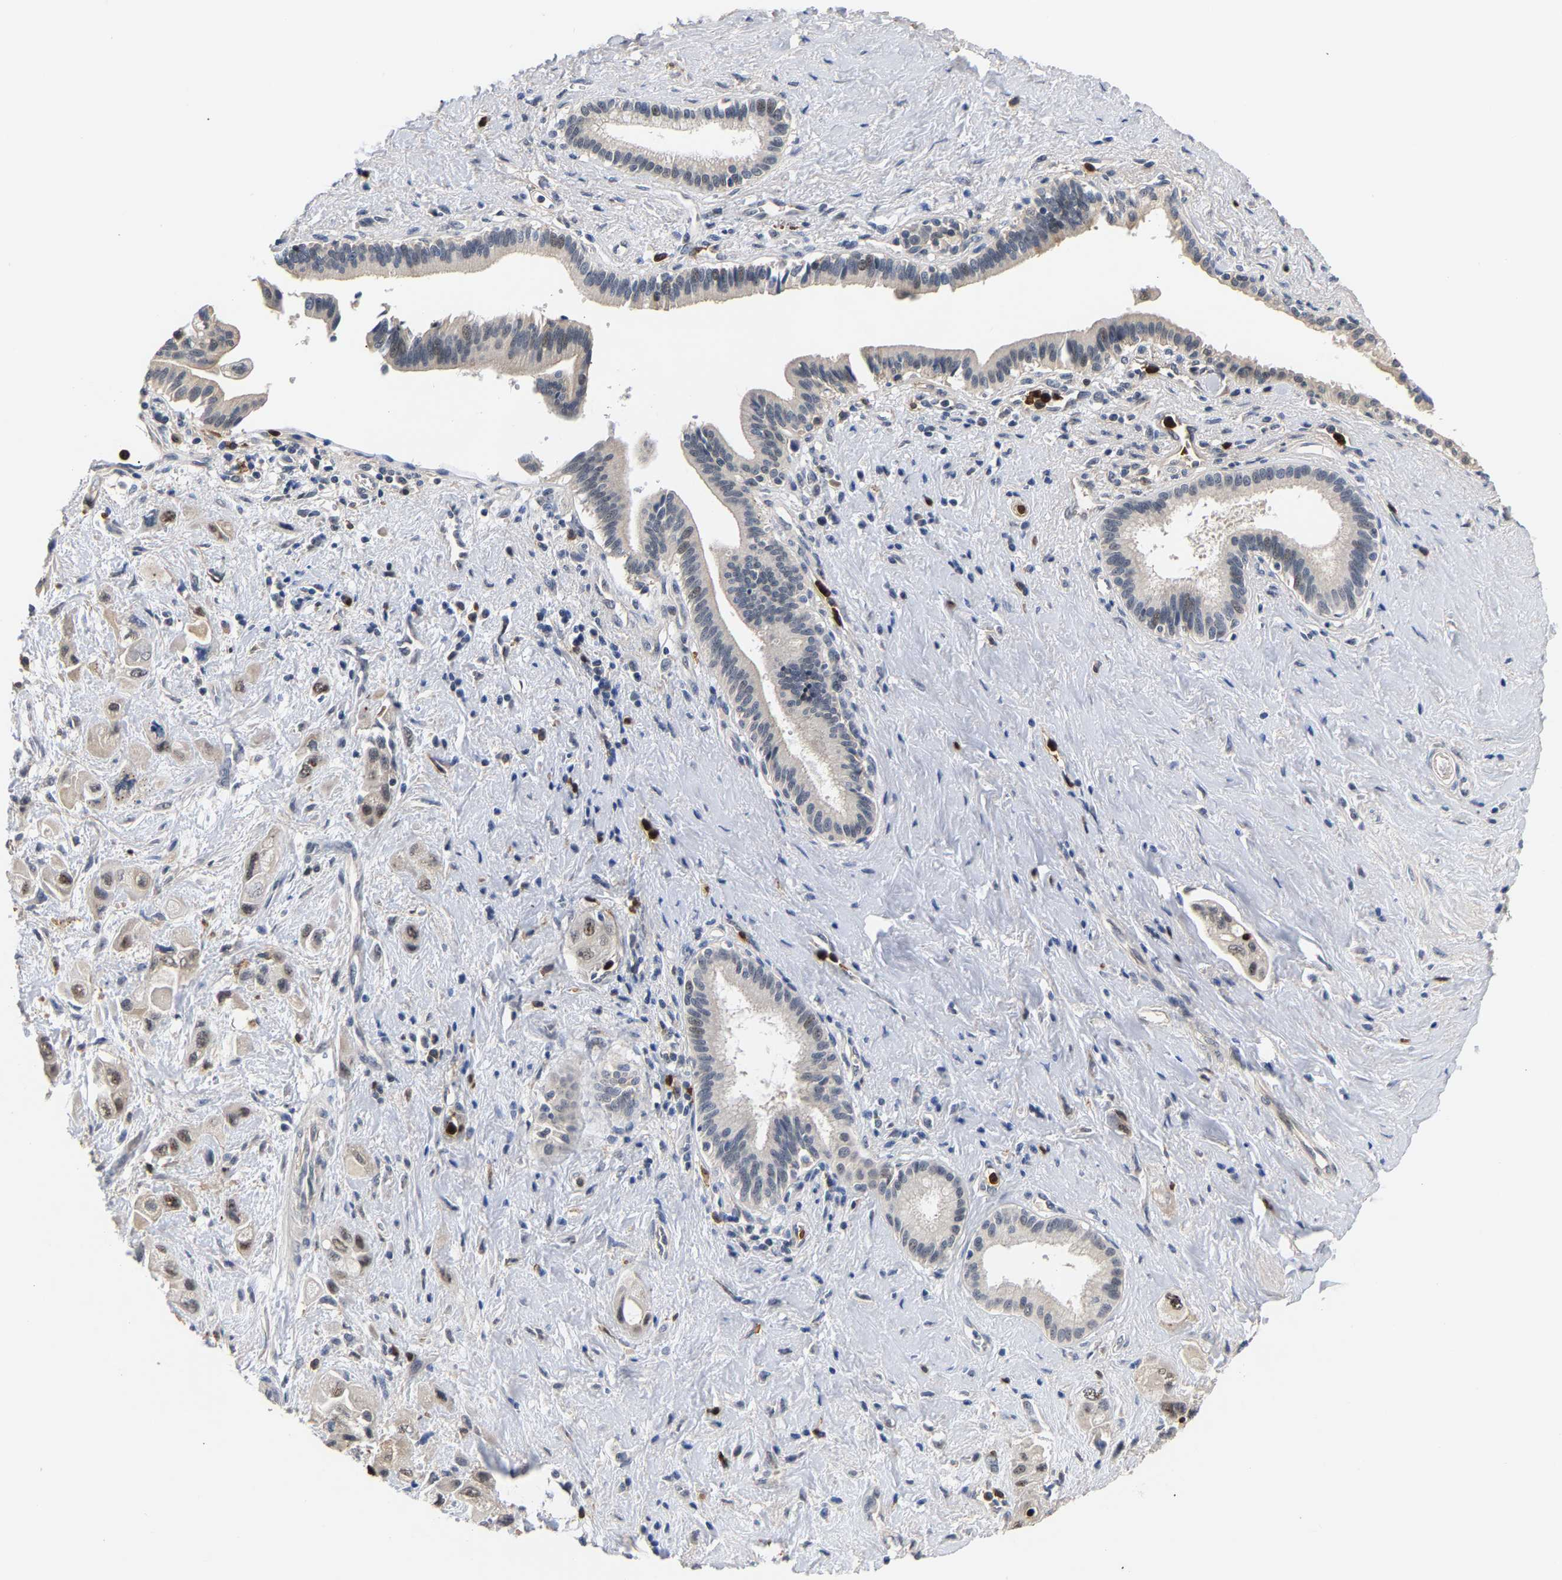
{"staining": {"intensity": "weak", "quantity": "<25%", "location": "nuclear"}, "tissue": "pancreatic cancer", "cell_type": "Tumor cells", "image_type": "cancer", "snomed": [{"axis": "morphology", "description": "Adenocarcinoma, NOS"}, {"axis": "topography", "description": "Pancreas"}], "caption": "Tumor cells are negative for protein expression in human pancreatic cancer (adenocarcinoma).", "gene": "TDRD7", "patient": {"sex": "female", "age": 66}}